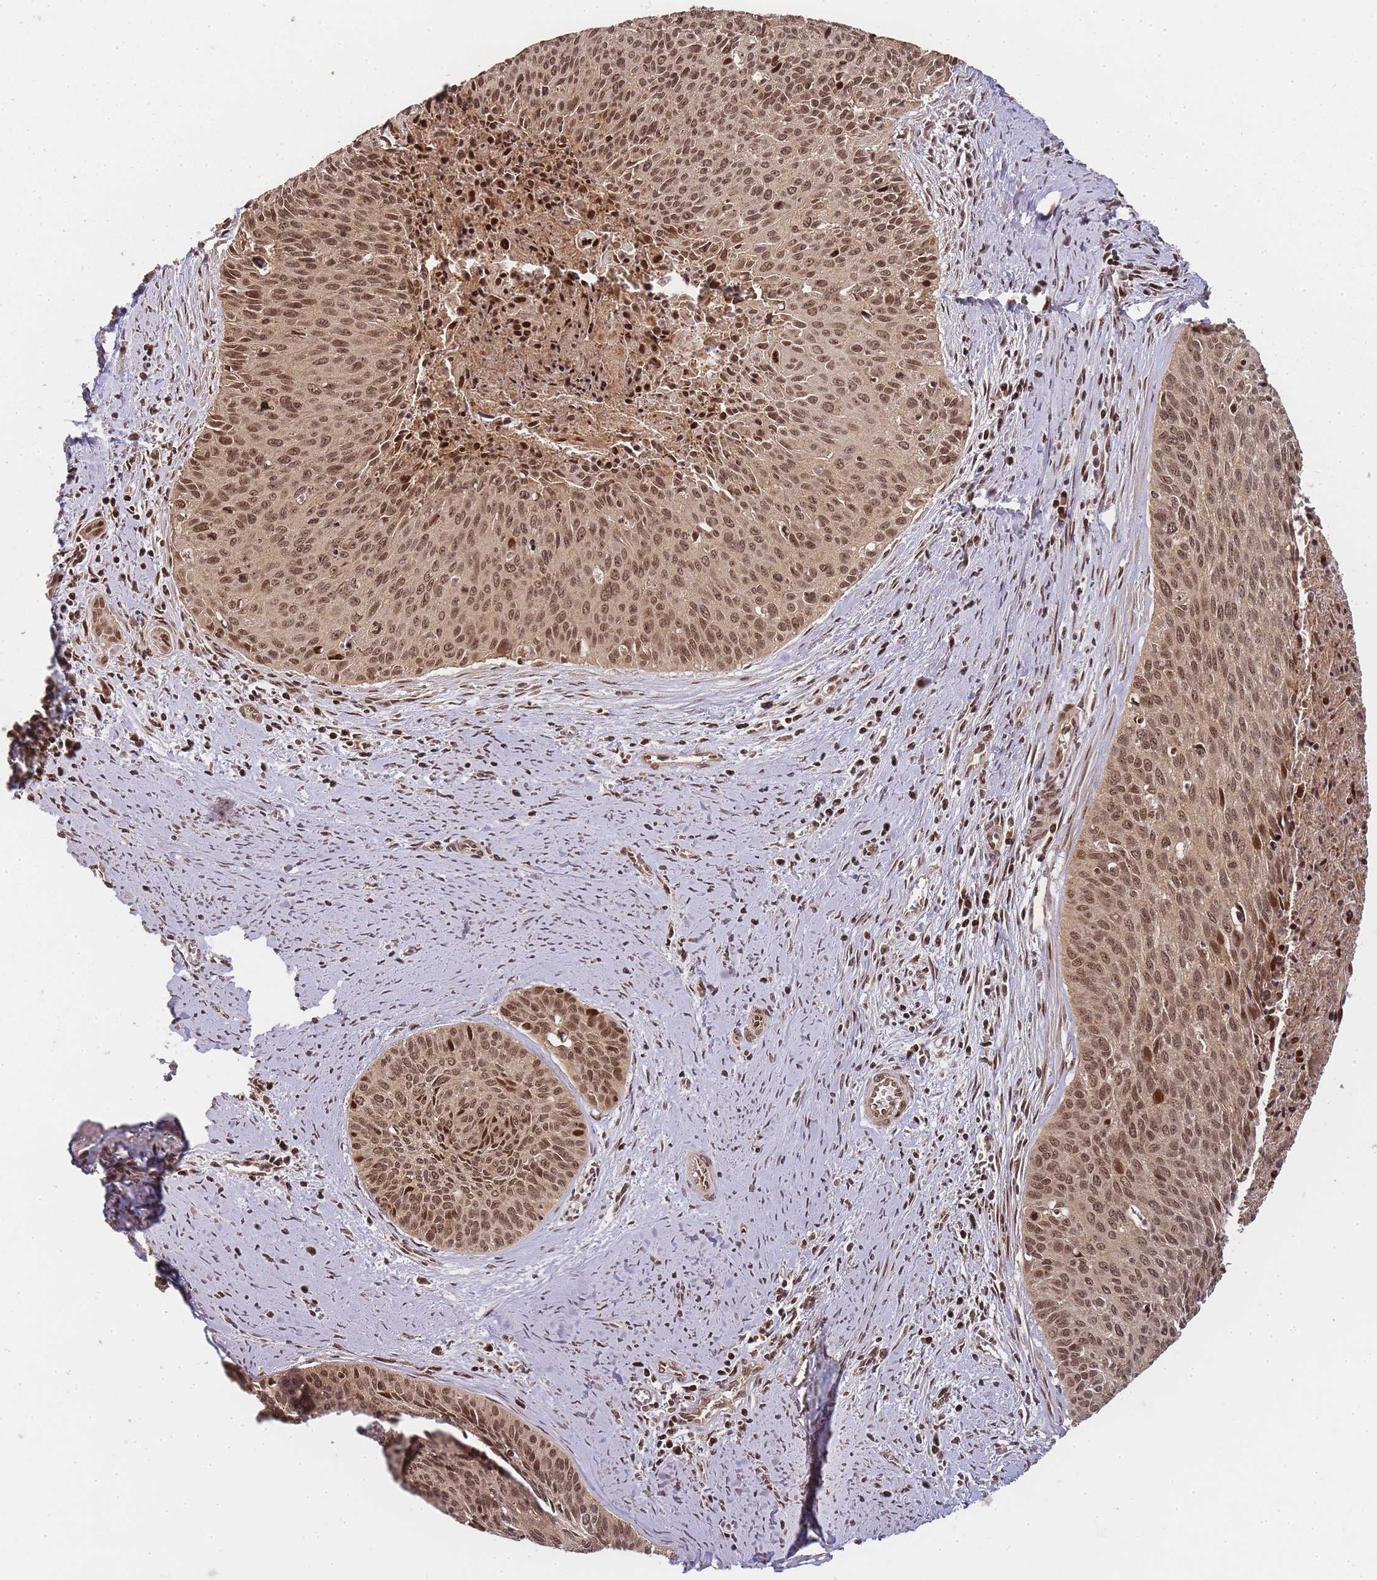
{"staining": {"intensity": "moderate", "quantity": ">75%", "location": "cytoplasmic/membranous,nuclear"}, "tissue": "cervical cancer", "cell_type": "Tumor cells", "image_type": "cancer", "snomed": [{"axis": "morphology", "description": "Squamous cell carcinoma, NOS"}, {"axis": "topography", "description": "Cervix"}], "caption": "The immunohistochemical stain shows moderate cytoplasmic/membranous and nuclear staining in tumor cells of squamous cell carcinoma (cervical) tissue.", "gene": "ZNF497", "patient": {"sex": "female", "age": 55}}